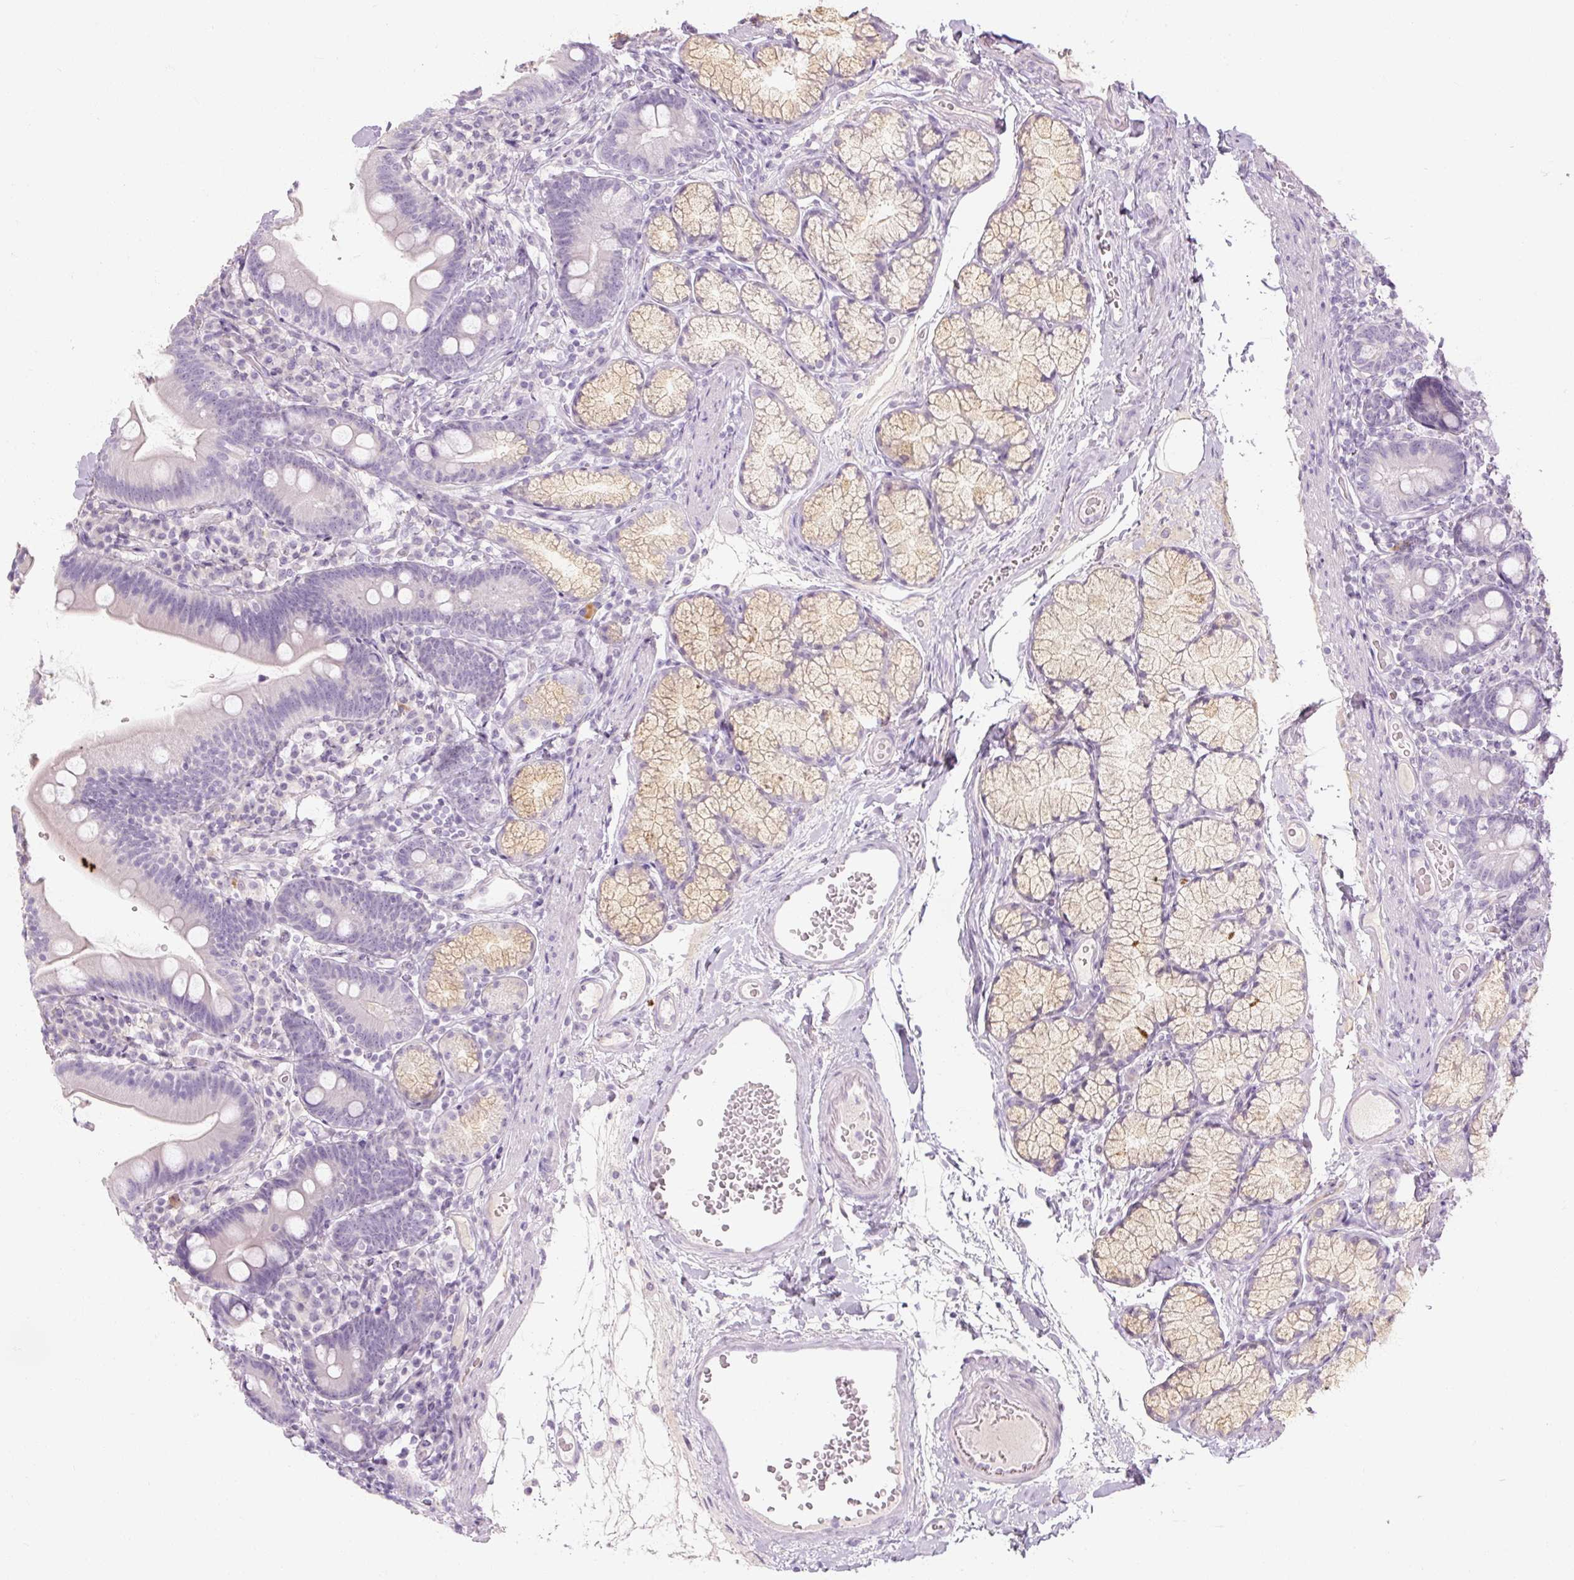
{"staining": {"intensity": "weak", "quantity": "<25%", "location": "cytoplasmic/membranous"}, "tissue": "duodenum", "cell_type": "Glandular cells", "image_type": "normal", "snomed": [{"axis": "morphology", "description": "Normal tissue, NOS"}, {"axis": "topography", "description": "Duodenum"}], "caption": "High magnification brightfield microscopy of unremarkable duodenum stained with DAB (3,3'-diaminobenzidine) (brown) and counterstained with hematoxylin (blue): glandular cells show no significant staining.", "gene": "NFE2L3", "patient": {"sex": "female", "age": 67}}